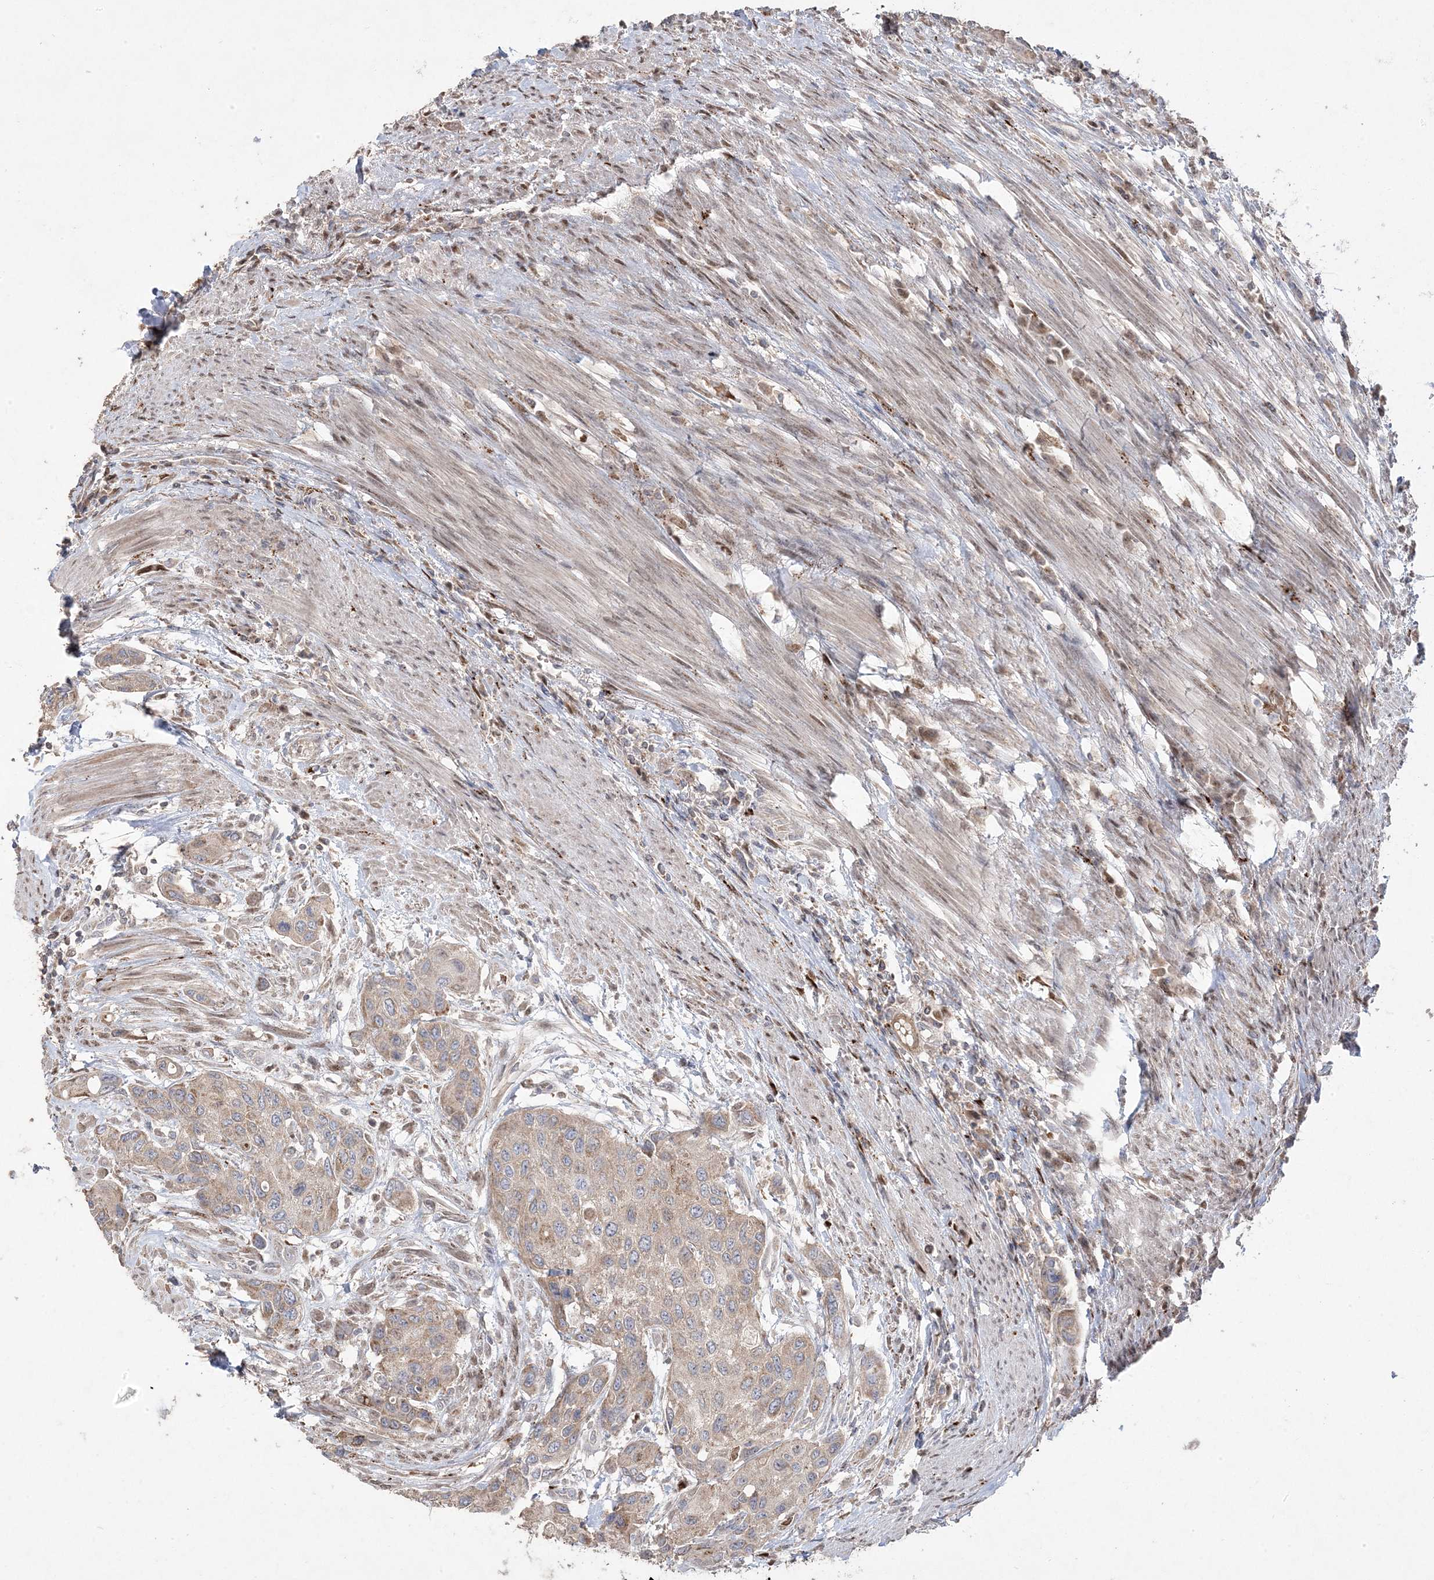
{"staining": {"intensity": "weak", "quantity": ">75%", "location": "cytoplasmic/membranous"}, "tissue": "urothelial cancer", "cell_type": "Tumor cells", "image_type": "cancer", "snomed": [{"axis": "morphology", "description": "Normal tissue, NOS"}, {"axis": "morphology", "description": "Urothelial carcinoma, High grade"}, {"axis": "topography", "description": "Vascular tissue"}, {"axis": "topography", "description": "Urinary bladder"}], "caption": "Protein expression analysis of urothelial carcinoma (high-grade) reveals weak cytoplasmic/membranous expression in about >75% of tumor cells.", "gene": "PPOX", "patient": {"sex": "female", "age": 56}}